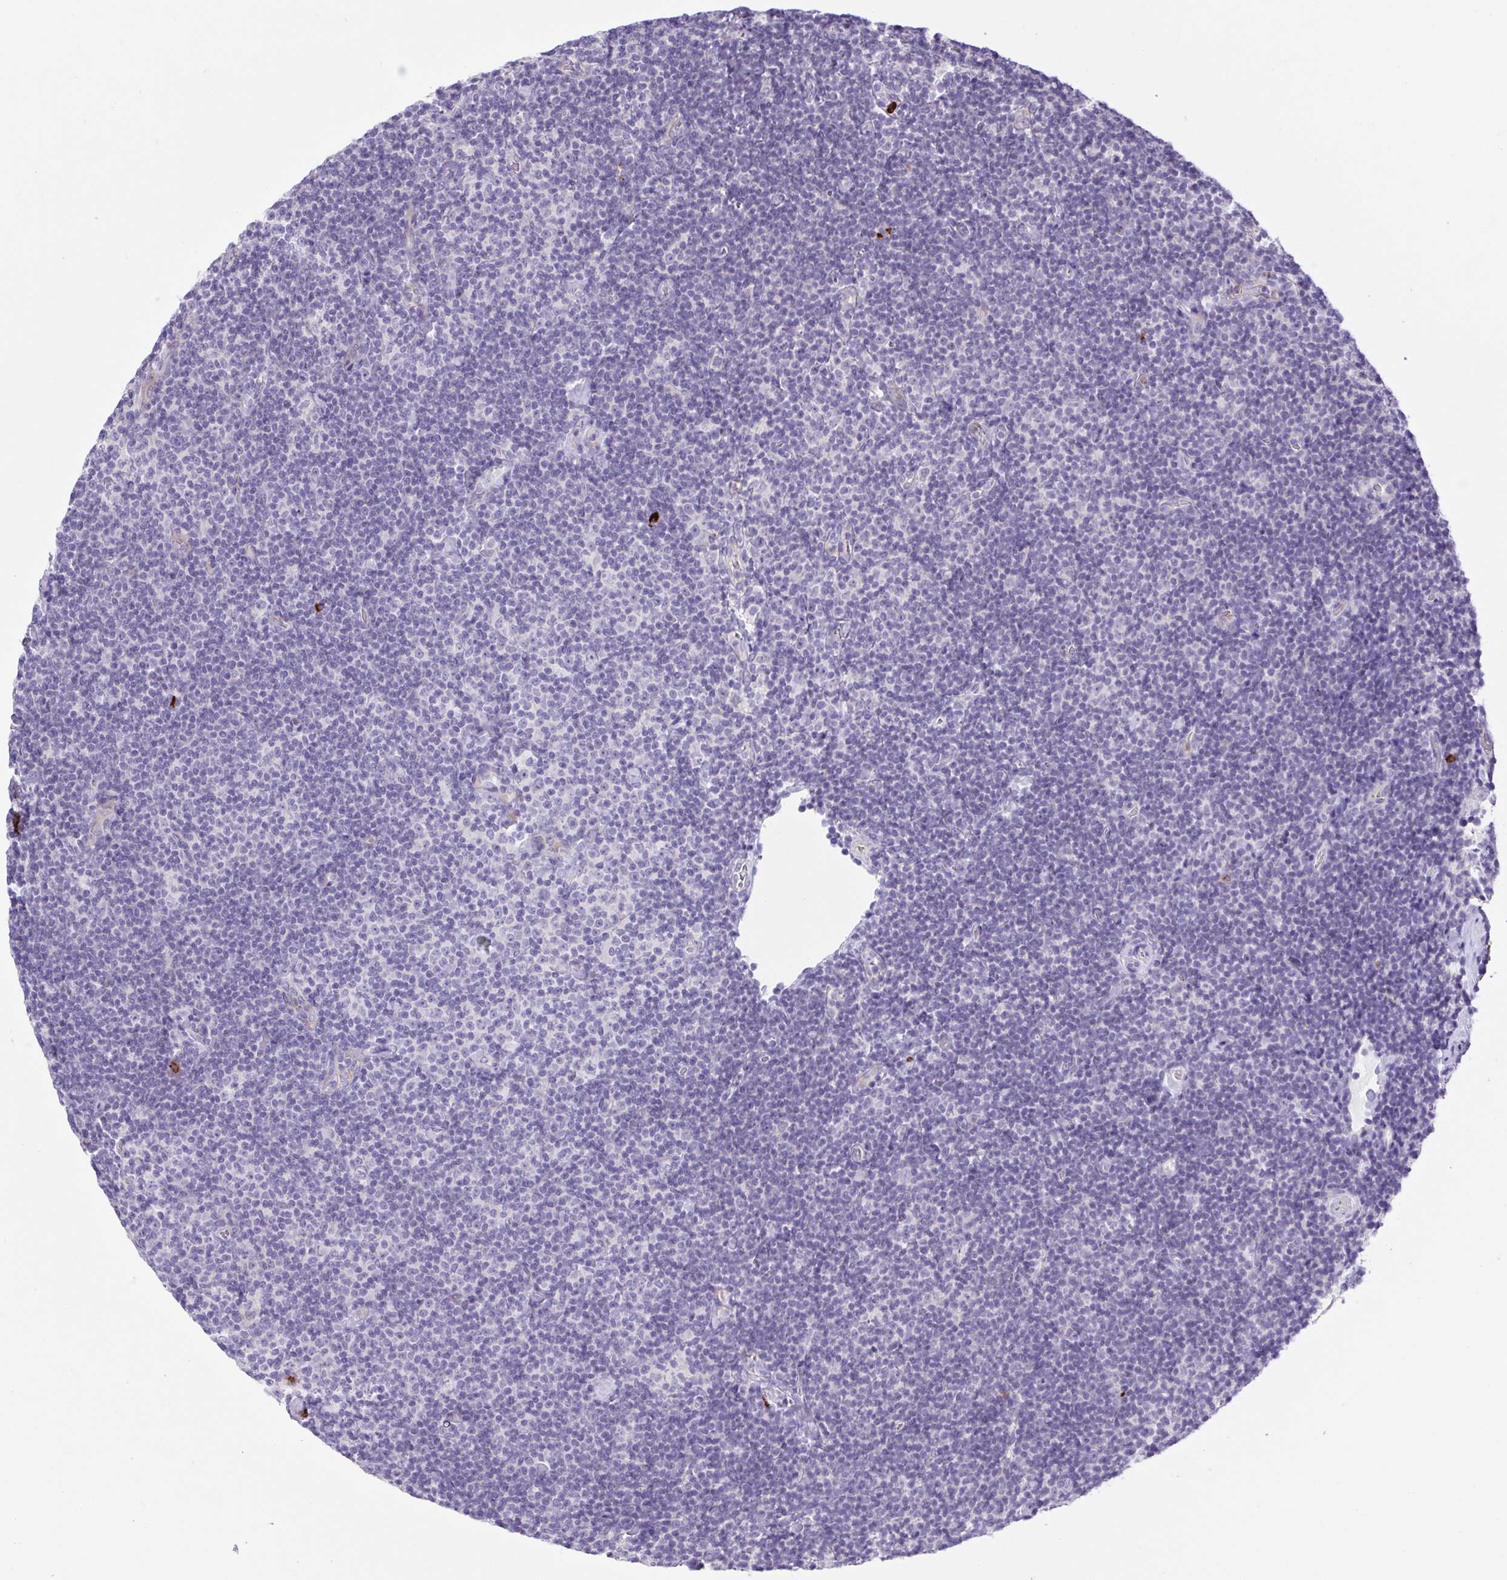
{"staining": {"intensity": "negative", "quantity": "none", "location": "none"}, "tissue": "lymphoma", "cell_type": "Tumor cells", "image_type": "cancer", "snomed": [{"axis": "morphology", "description": "Malignant lymphoma, non-Hodgkin's type, Low grade"}, {"axis": "topography", "description": "Lymph node"}], "caption": "The immunohistochemistry (IHC) image has no significant staining in tumor cells of low-grade malignant lymphoma, non-Hodgkin's type tissue.", "gene": "FAM177B", "patient": {"sex": "male", "age": 81}}